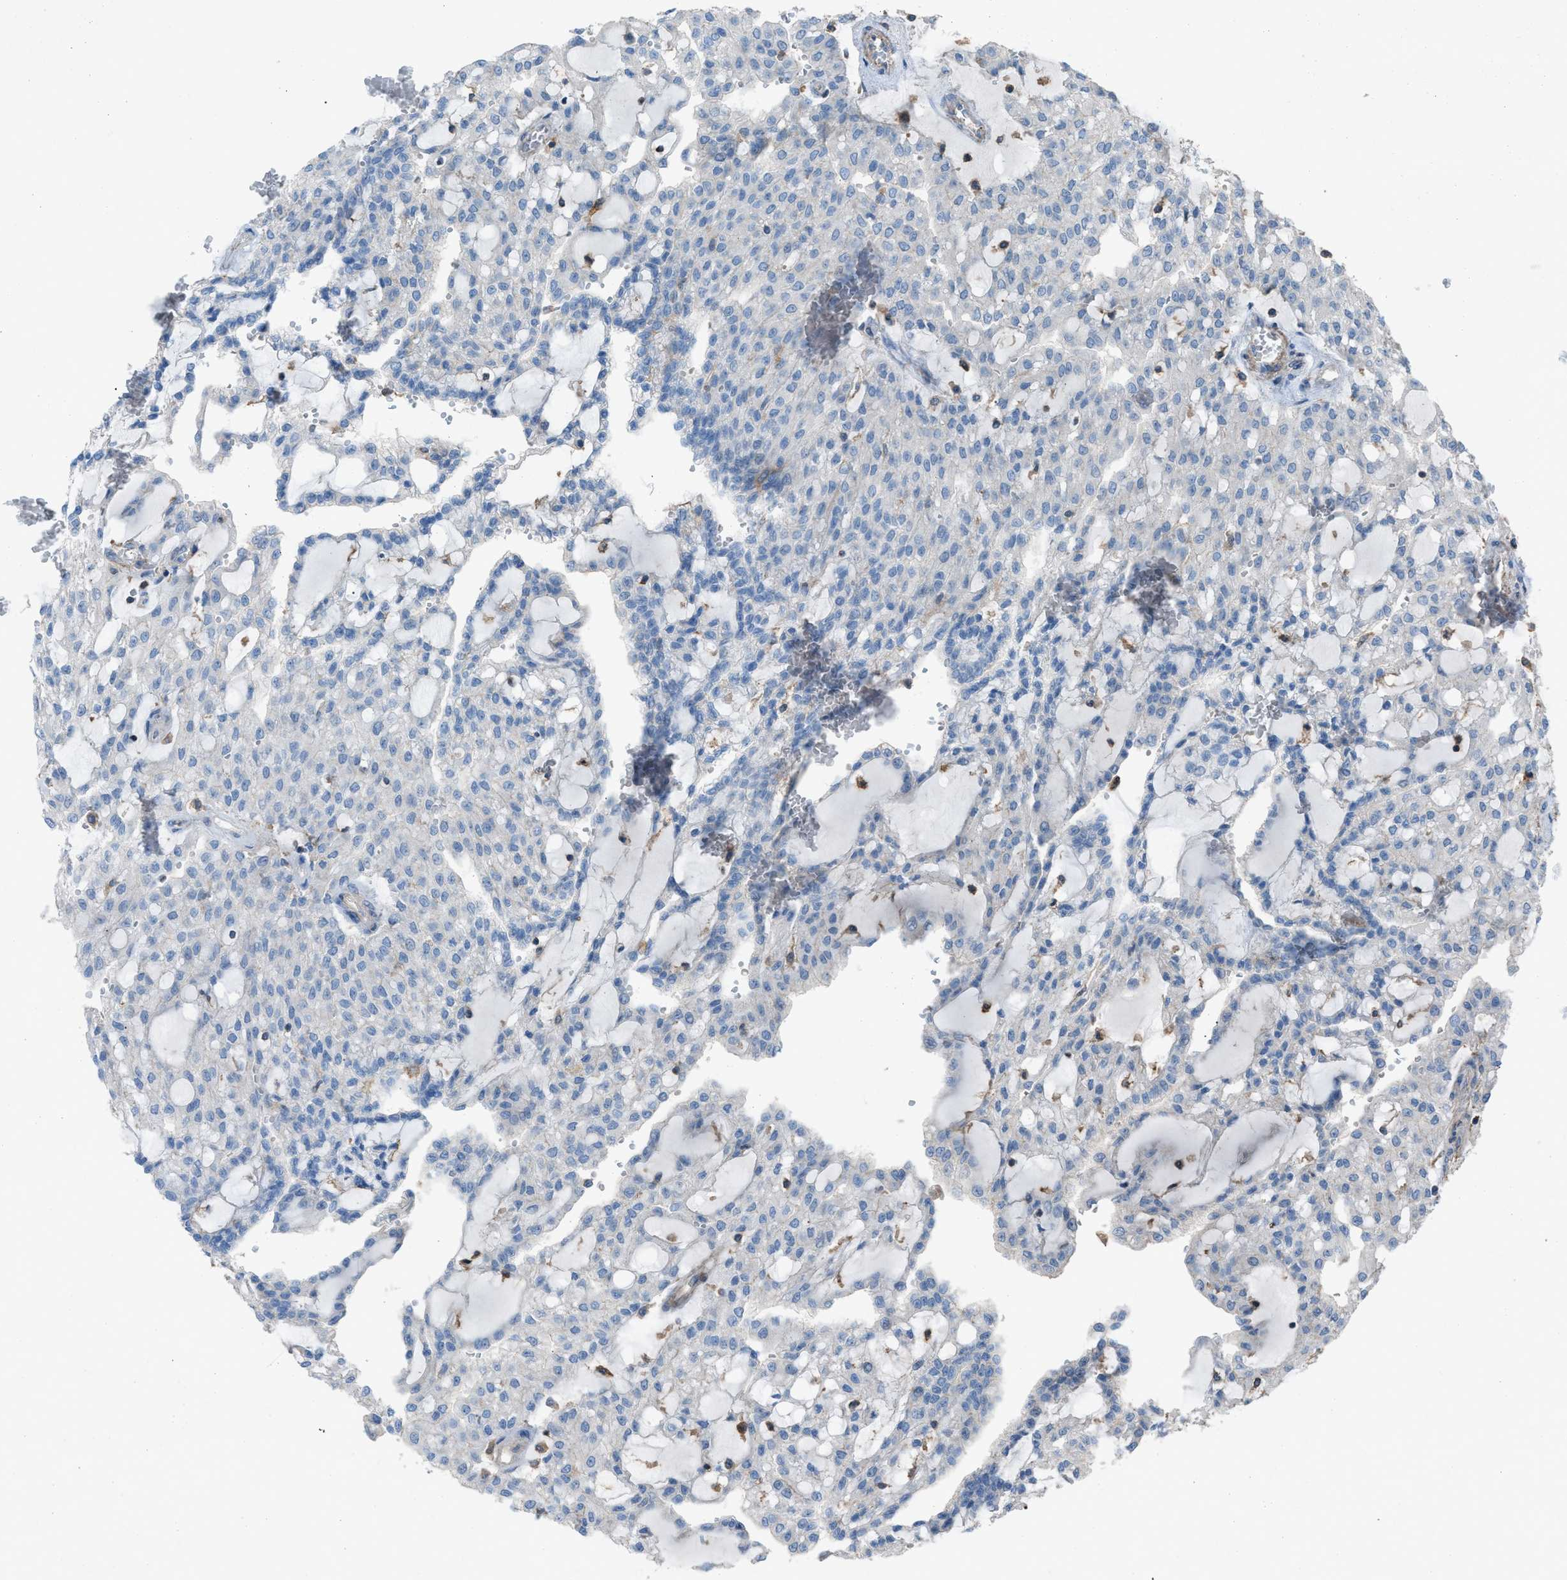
{"staining": {"intensity": "negative", "quantity": "none", "location": "none"}, "tissue": "renal cancer", "cell_type": "Tumor cells", "image_type": "cancer", "snomed": [{"axis": "morphology", "description": "Adenocarcinoma, NOS"}, {"axis": "topography", "description": "Kidney"}], "caption": "Immunohistochemistry (IHC) photomicrograph of adenocarcinoma (renal) stained for a protein (brown), which reveals no positivity in tumor cells.", "gene": "NCK2", "patient": {"sex": "male", "age": 63}}